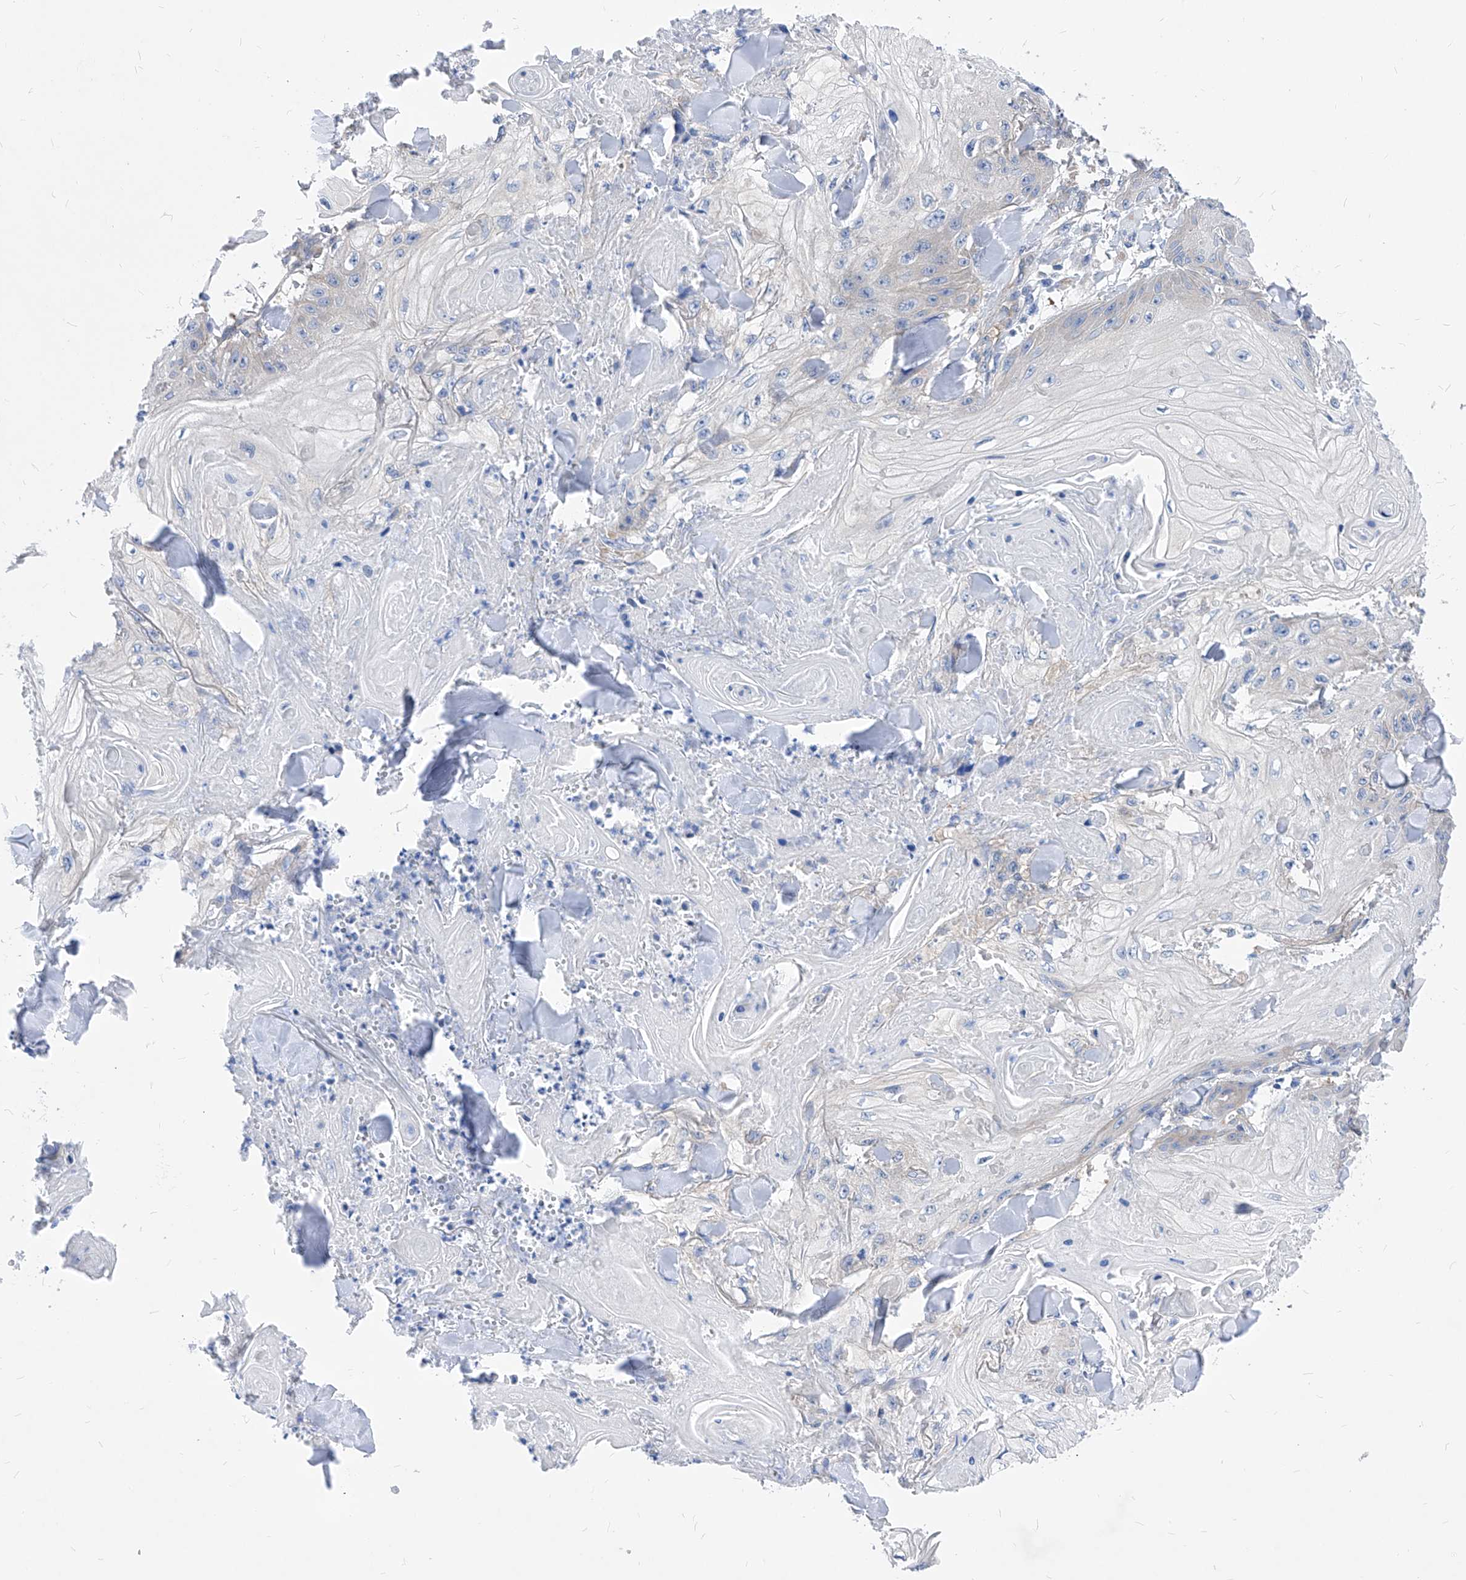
{"staining": {"intensity": "negative", "quantity": "none", "location": "none"}, "tissue": "skin cancer", "cell_type": "Tumor cells", "image_type": "cancer", "snomed": [{"axis": "morphology", "description": "Squamous cell carcinoma, NOS"}, {"axis": "topography", "description": "Skin"}], "caption": "Tumor cells show no significant protein positivity in skin cancer. (Immunohistochemistry, brightfield microscopy, high magnification).", "gene": "XPNPEP1", "patient": {"sex": "male", "age": 74}}